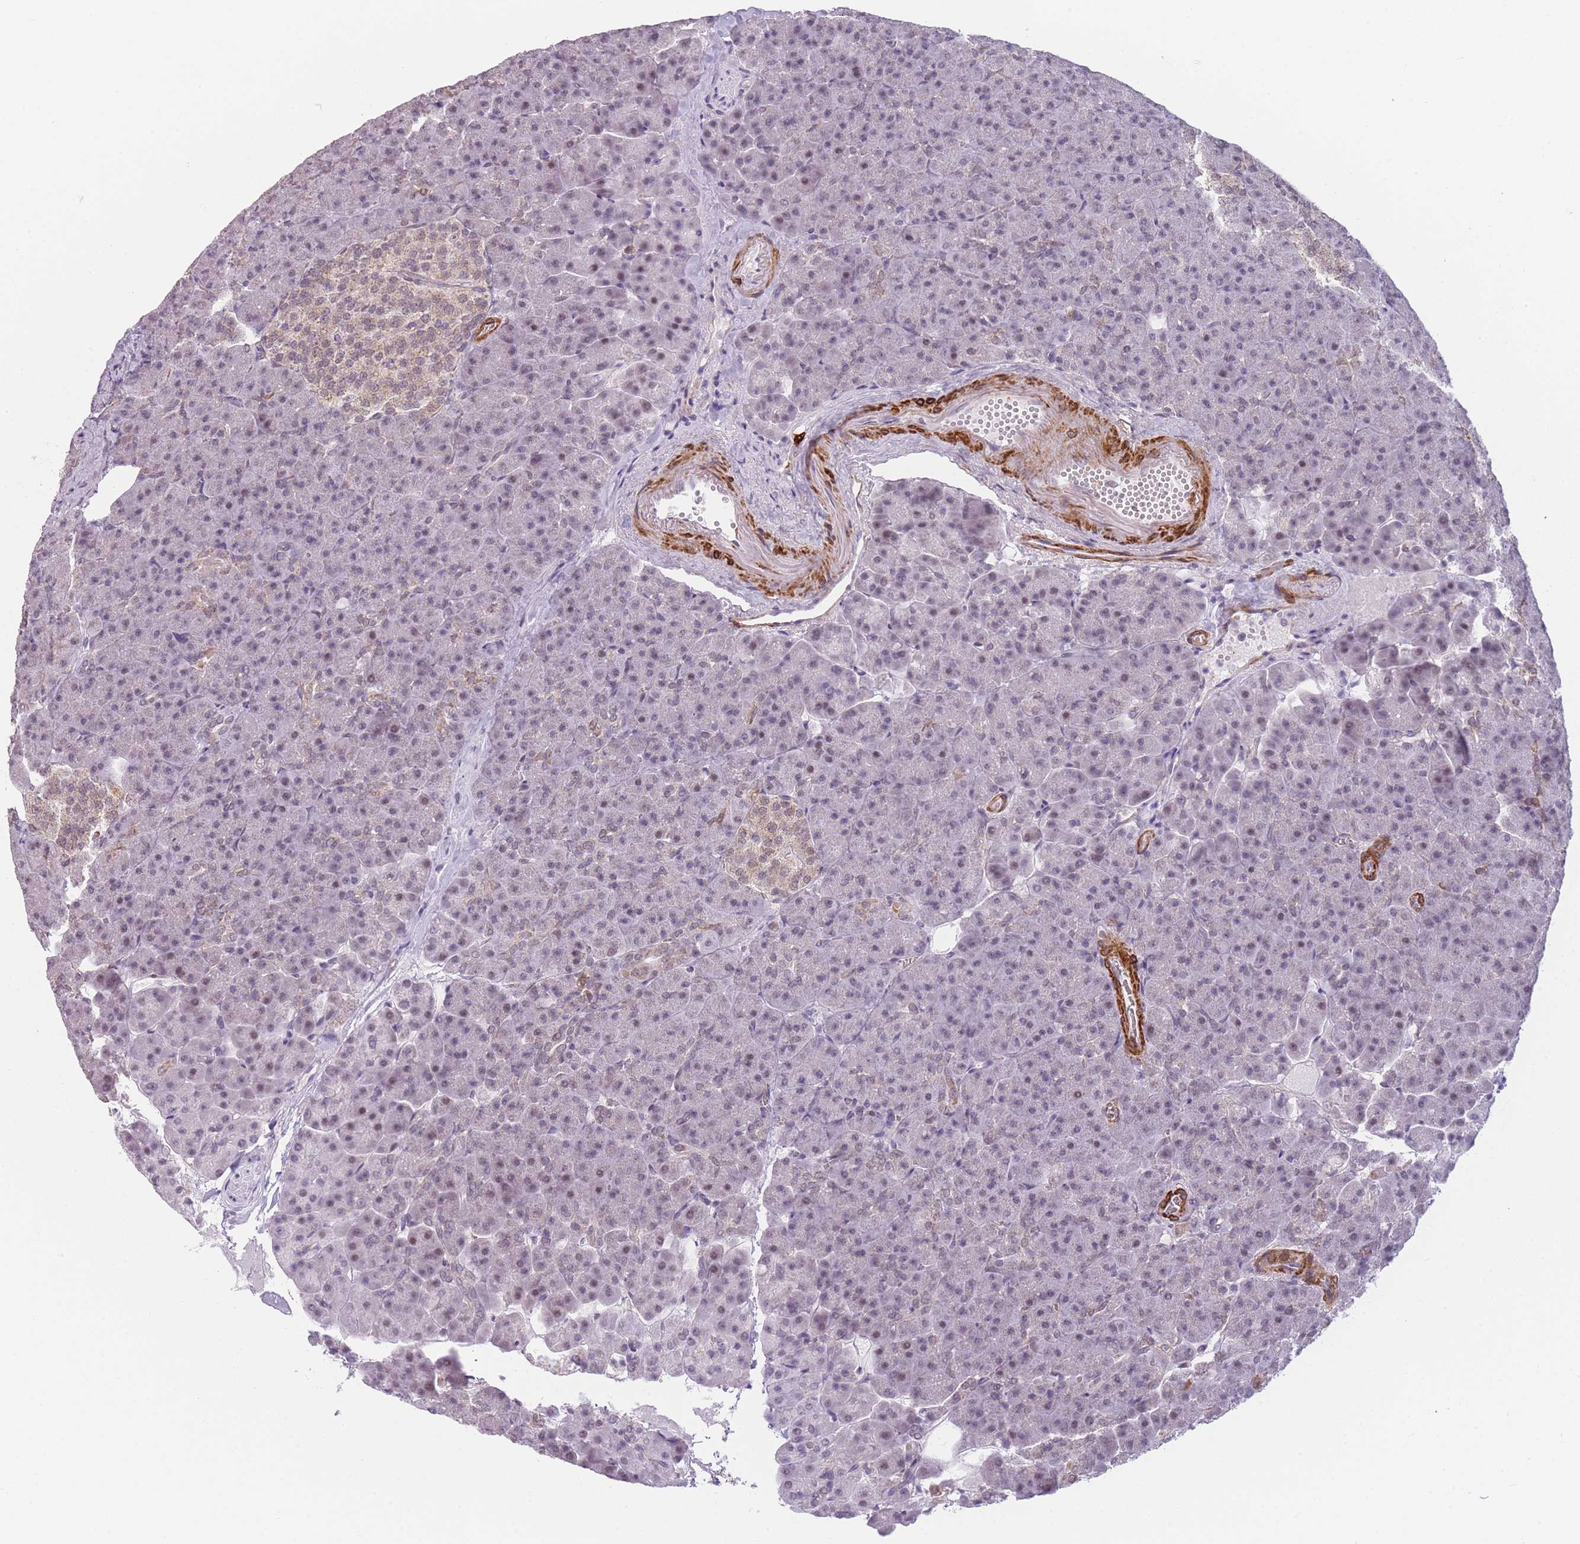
{"staining": {"intensity": "weak", "quantity": "25%-75%", "location": "nuclear"}, "tissue": "pancreas", "cell_type": "Exocrine glandular cells", "image_type": "normal", "snomed": [{"axis": "morphology", "description": "Normal tissue, NOS"}, {"axis": "topography", "description": "Pancreas"}], "caption": "This micrograph demonstrates normal pancreas stained with immunohistochemistry (IHC) to label a protein in brown. The nuclear of exocrine glandular cells show weak positivity for the protein. Nuclei are counter-stained blue.", "gene": "SIN3B", "patient": {"sex": "female", "age": 74}}